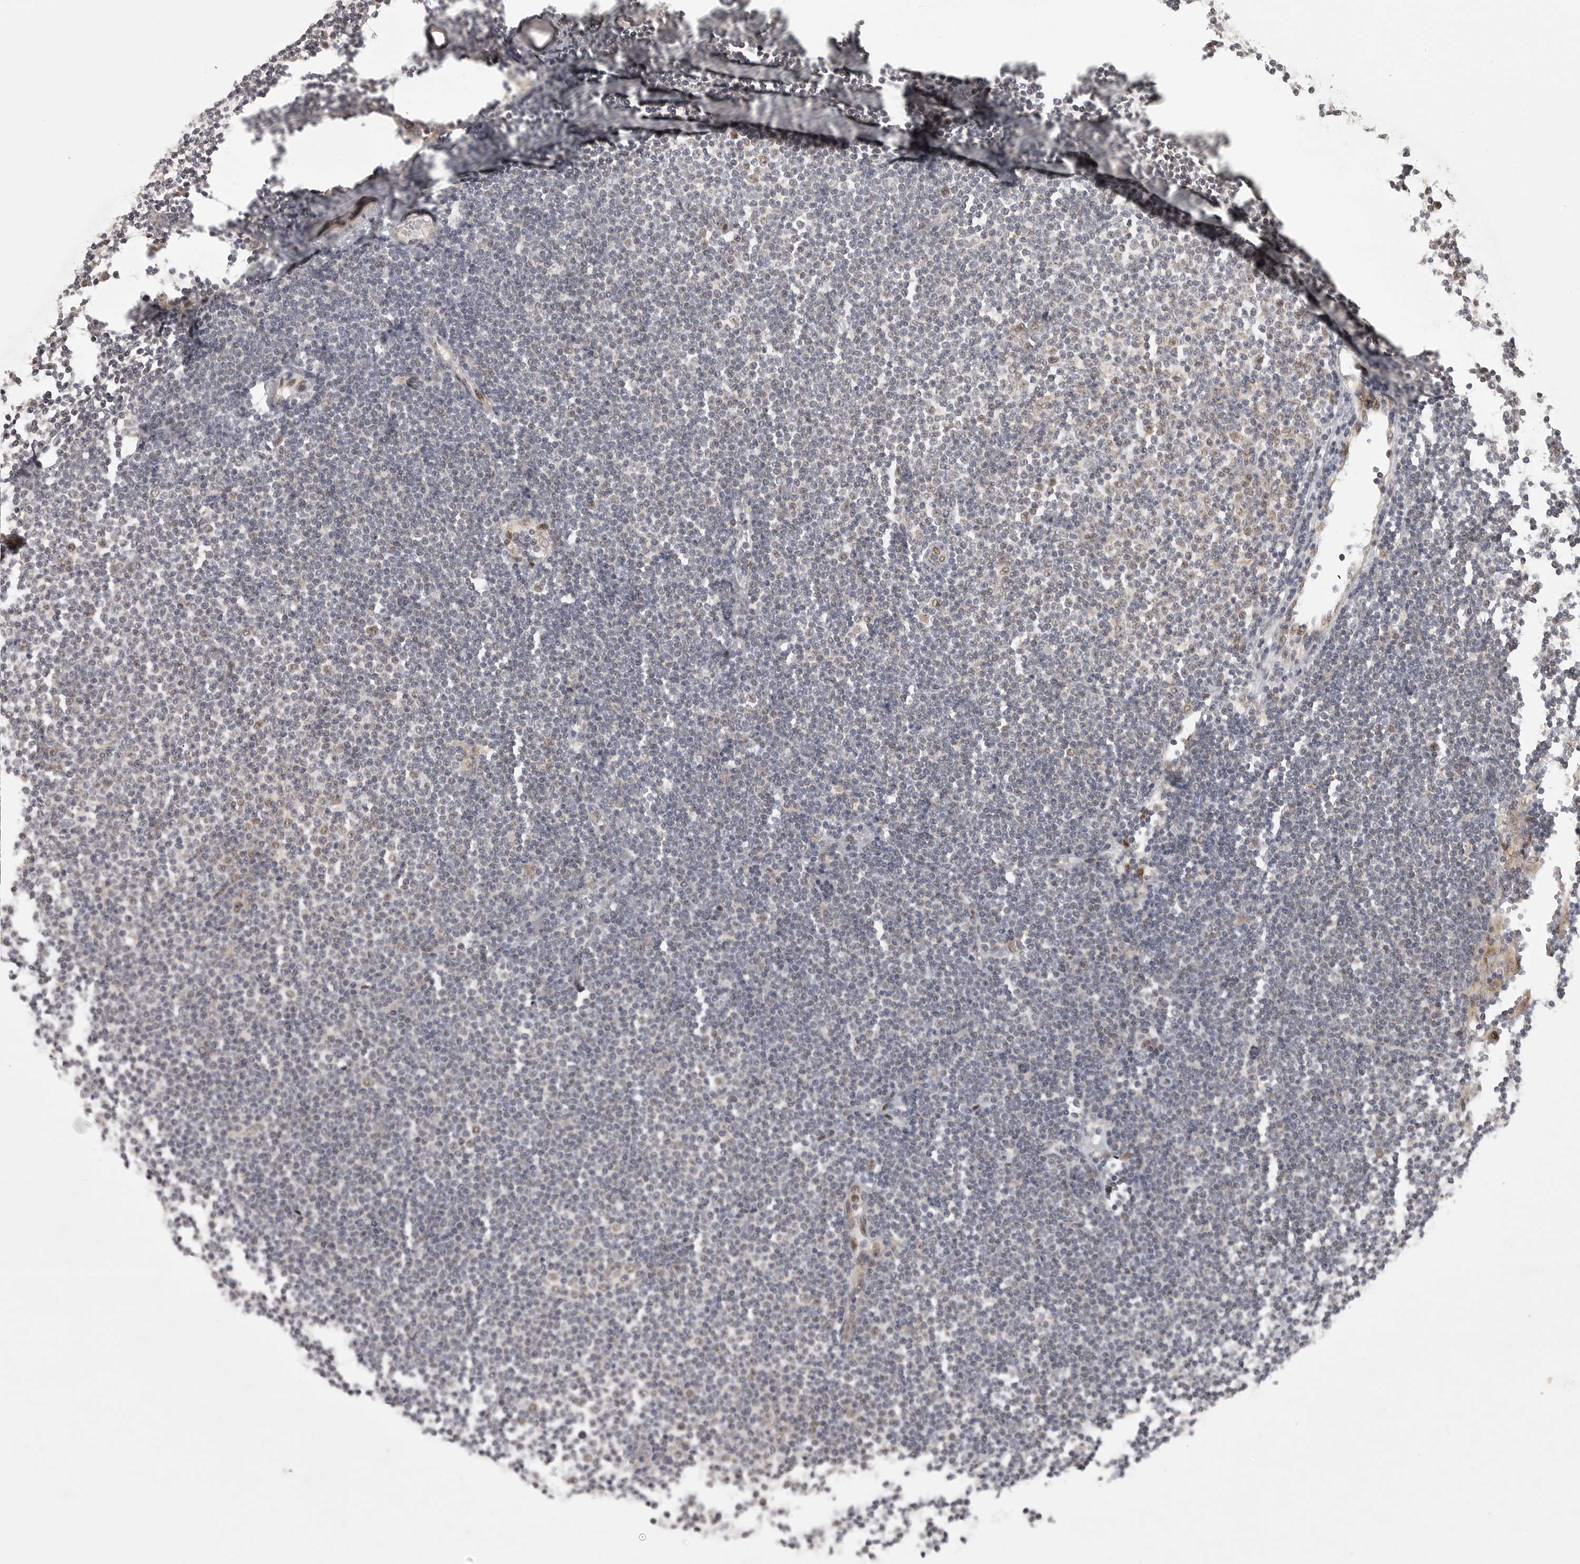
{"staining": {"intensity": "negative", "quantity": "none", "location": "none"}, "tissue": "lymphoma", "cell_type": "Tumor cells", "image_type": "cancer", "snomed": [{"axis": "morphology", "description": "Malignant lymphoma, non-Hodgkin's type, Low grade"}, {"axis": "topography", "description": "Lymph node"}], "caption": "Image shows no protein positivity in tumor cells of malignant lymphoma, non-Hodgkin's type (low-grade) tissue.", "gene": "POLE2", "patient": {"sex": "female", "age": 53}}